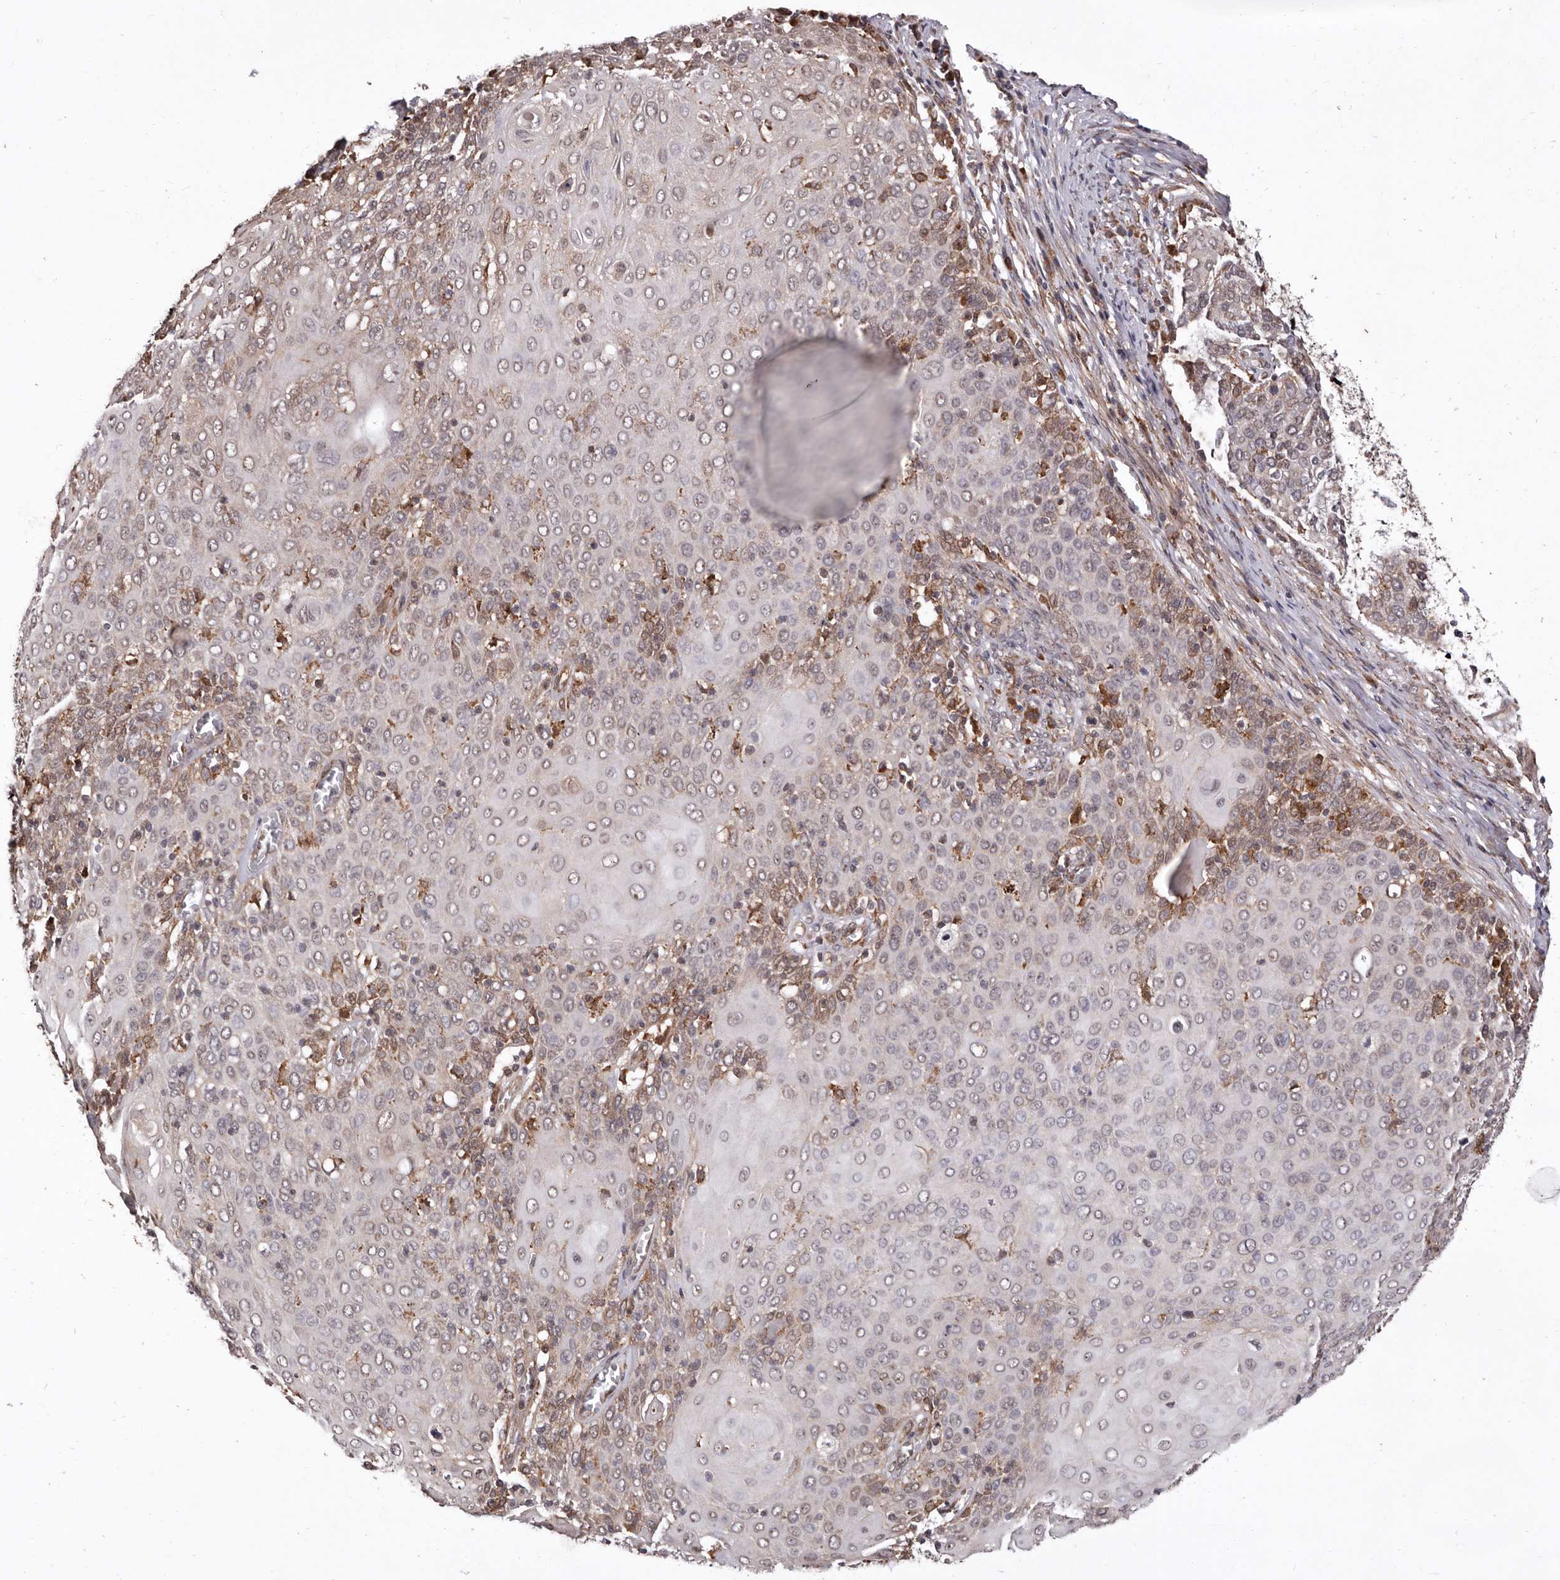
{"staining": {"intensity": "weak", "quantity": "<25%", "location": "cytoplasmic/membranous"}, "tissue": "cervical cancer", "cell_type": "Tumor cells", "image_type": "cancer", "snomed": [{"axis": "morphology", "description": "Squamous cell carcinoma, NOS"}, {"axis": "topography", "description": "Cervix"}], "caption": "Immunohistochemical staining of cervical cancer displays no significant expression in tumor cells.", "gene": "RRM2B", "patient": {"sex": "female", "age": 39}}